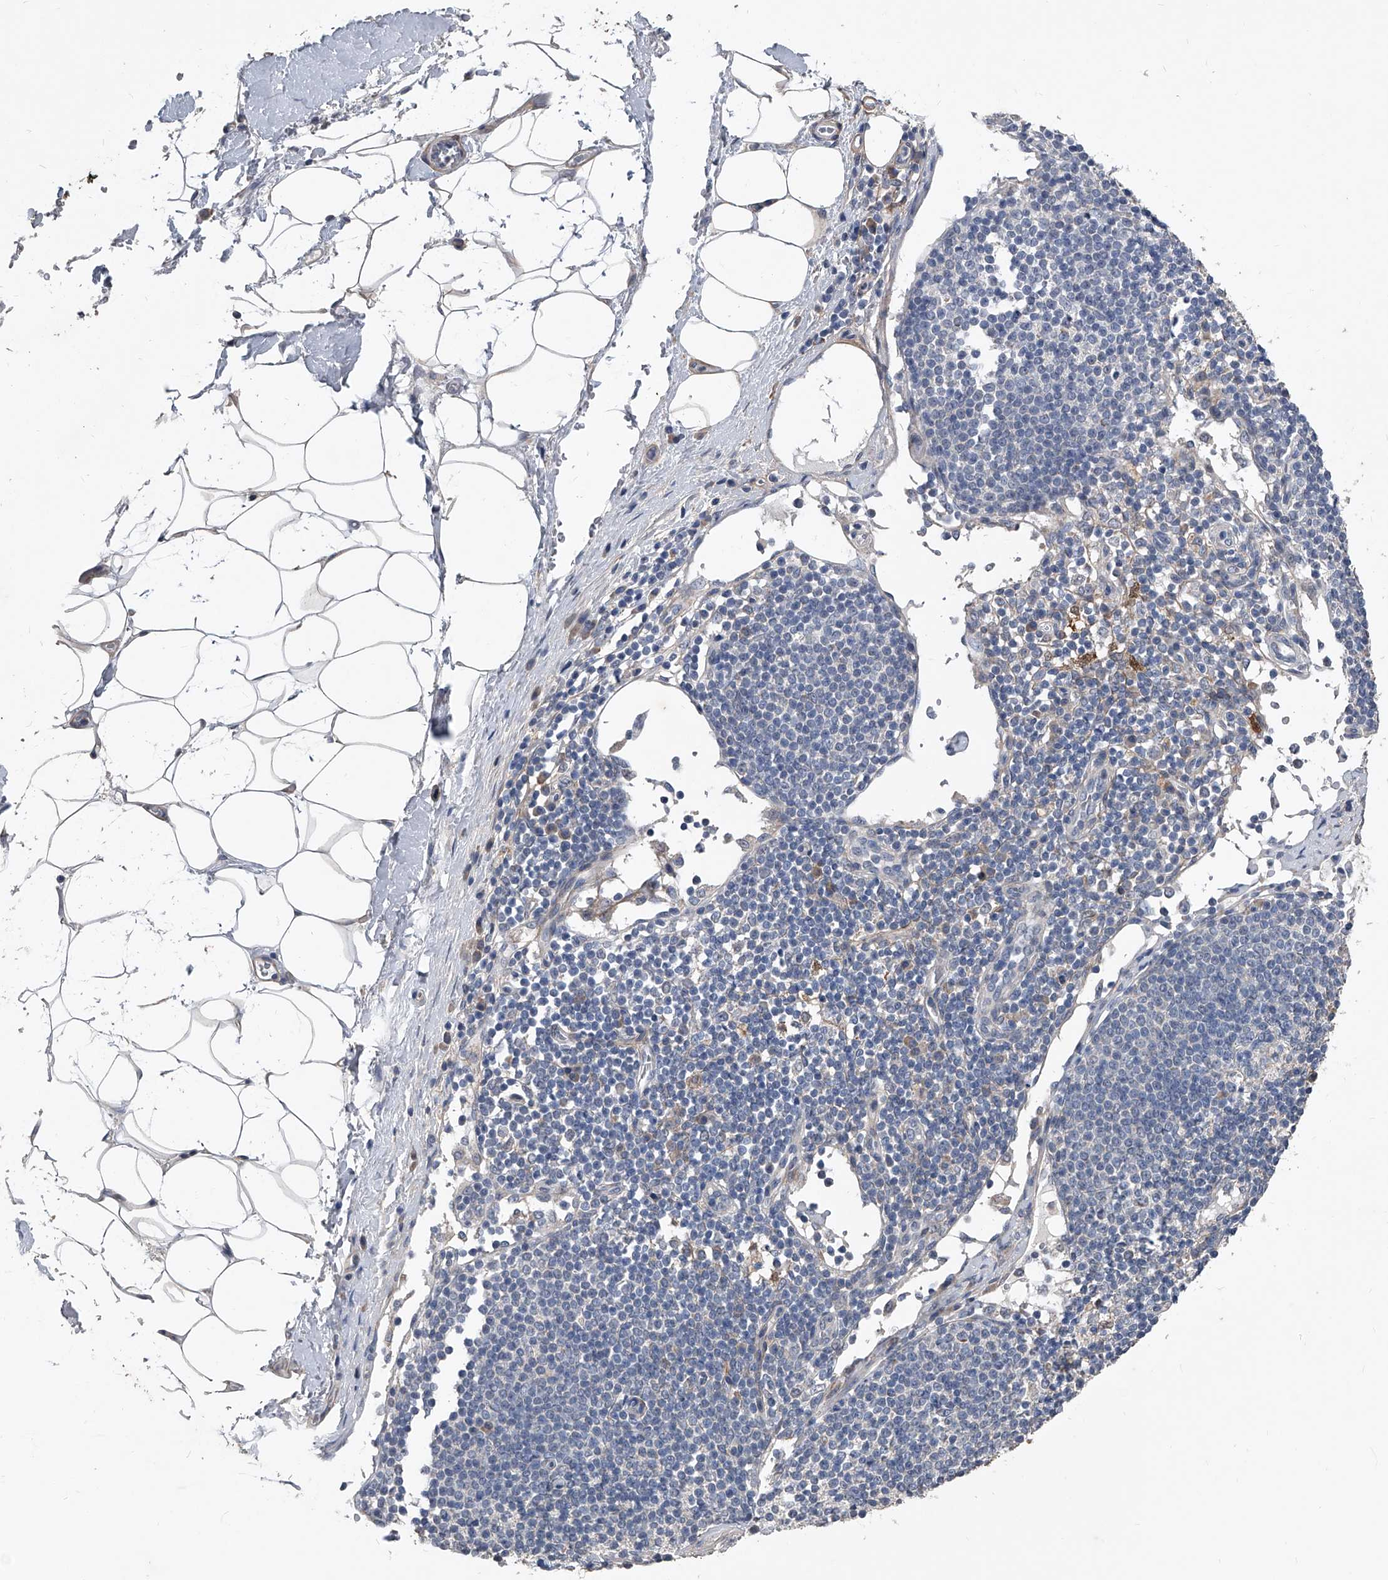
{"staining": {"intensity": "negative", "quantity": "none", "location": "none"}, "tissue": "adipose tissue", "cell_type": "Adipocytes", "image_type": "normal", "snomed": [{"axis": "morphology", "description": "Normal tissue, NOS"}, {"axis": "morphology", "description": "Adenocarcinoma, NOS"}, {"axis": "topography", "description": "Pancreas"}, {"axis": "topography", "description": "Peripheral nerve tissue"}], "caption": "High magnification brightfield microscopy of benign adipose tissue stained with DAB (3,3'-diaminobenzidine) (brown) and counterstained with hematoxylin (blue): adipocytes show no significant positivity.", "gene": "PHACTR1", "patient": {"sex": "male", "age": 59}}